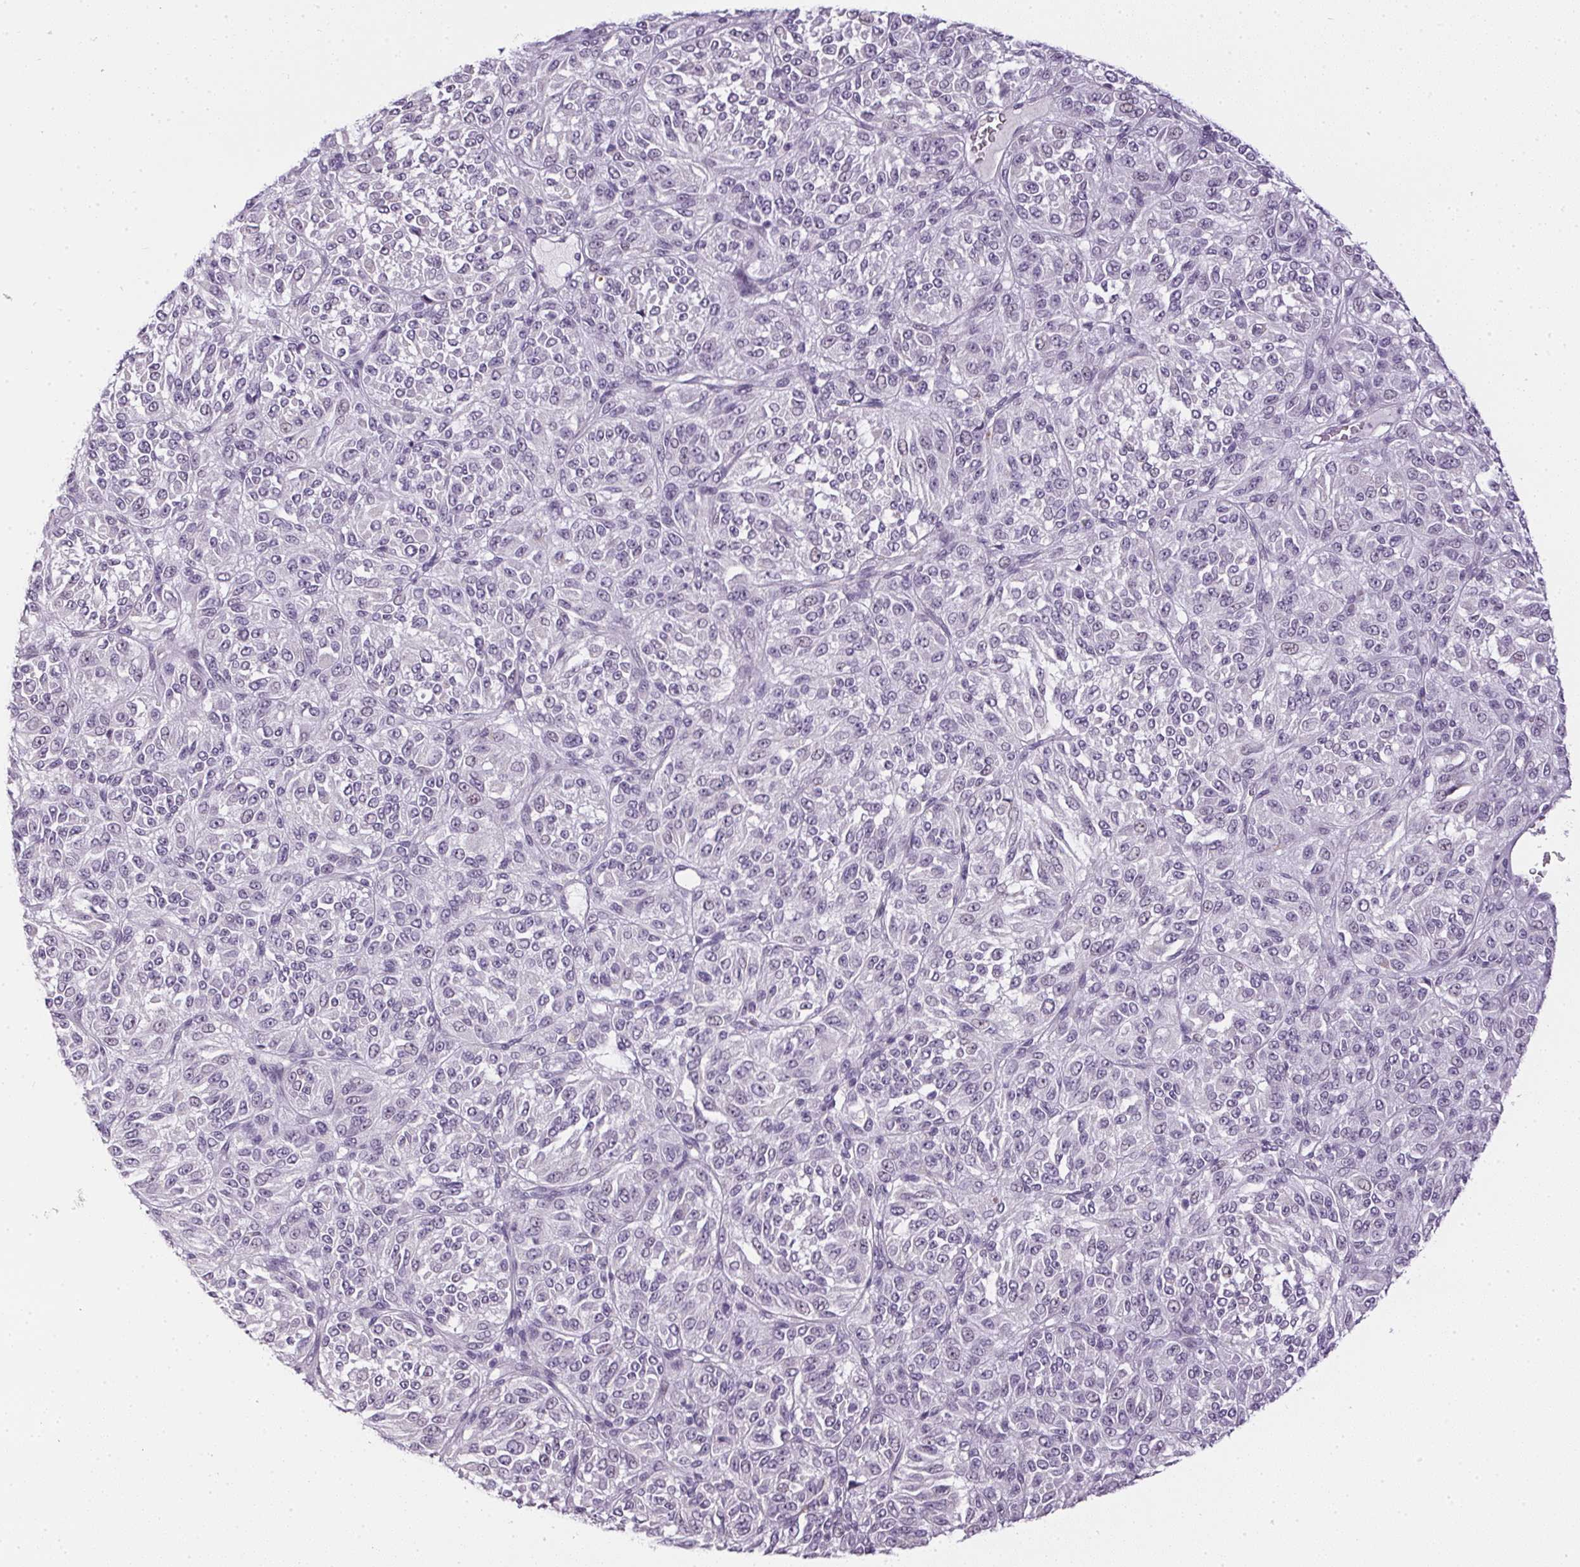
{"staining": {"intensity": "negative", "quantity": "none", "location": "none"}, "tissue": "melanoma", "cell_type": "Tumor cells", "image_type": "cancer", "snomed": [{"axis": "morphology", "description": "Malignant melanoma, Metastatic site"}, {"axis": "topography", "description": "Brain"}], "caption": "Tumor cells show no significant staining in malignant melanoma (metastatic site).", "gene": "GSDMC", "patient": {"sex": "female", "age": 56}}